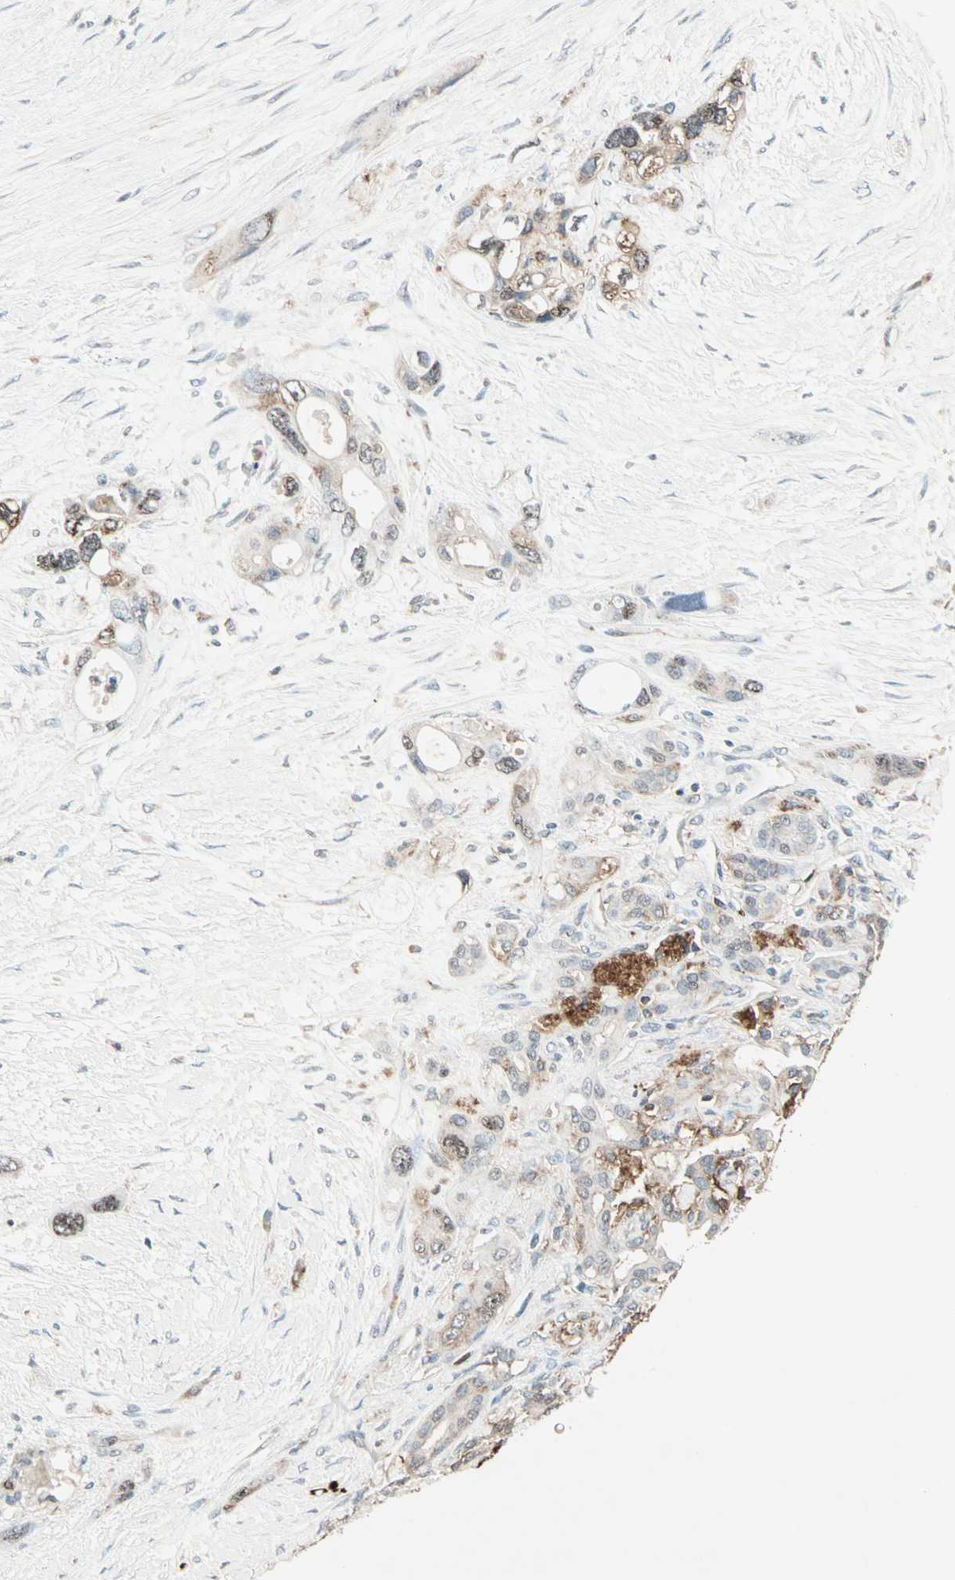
{"staining": {"intensity": "weak", "quantity": "25%-75%", "location": "cytoplasmic/membranous,nuclear"}, "tissue": "pancreatic cancer", "cell_type": "Tumor cells", "image_type": "cancer", "snomed": [{"axis": "morphology", "description": "Adenocarcinoma, NOS"}, {"axis": "topography", "description": "Pancreas"}], "caption": "Immunohistochemical staining of human pancreatic cancer shows low levels of weak cytoplasmic/membranous and nuclear protein staining in approximately 25%-75% of tumor cells. The staining is performed using DAB brown chromogen to label protein expression. The nuclei are counter-stained blue using hematoxylin.", "gene": "MMP3", "patient": {"sex": "male", "age": 46}}